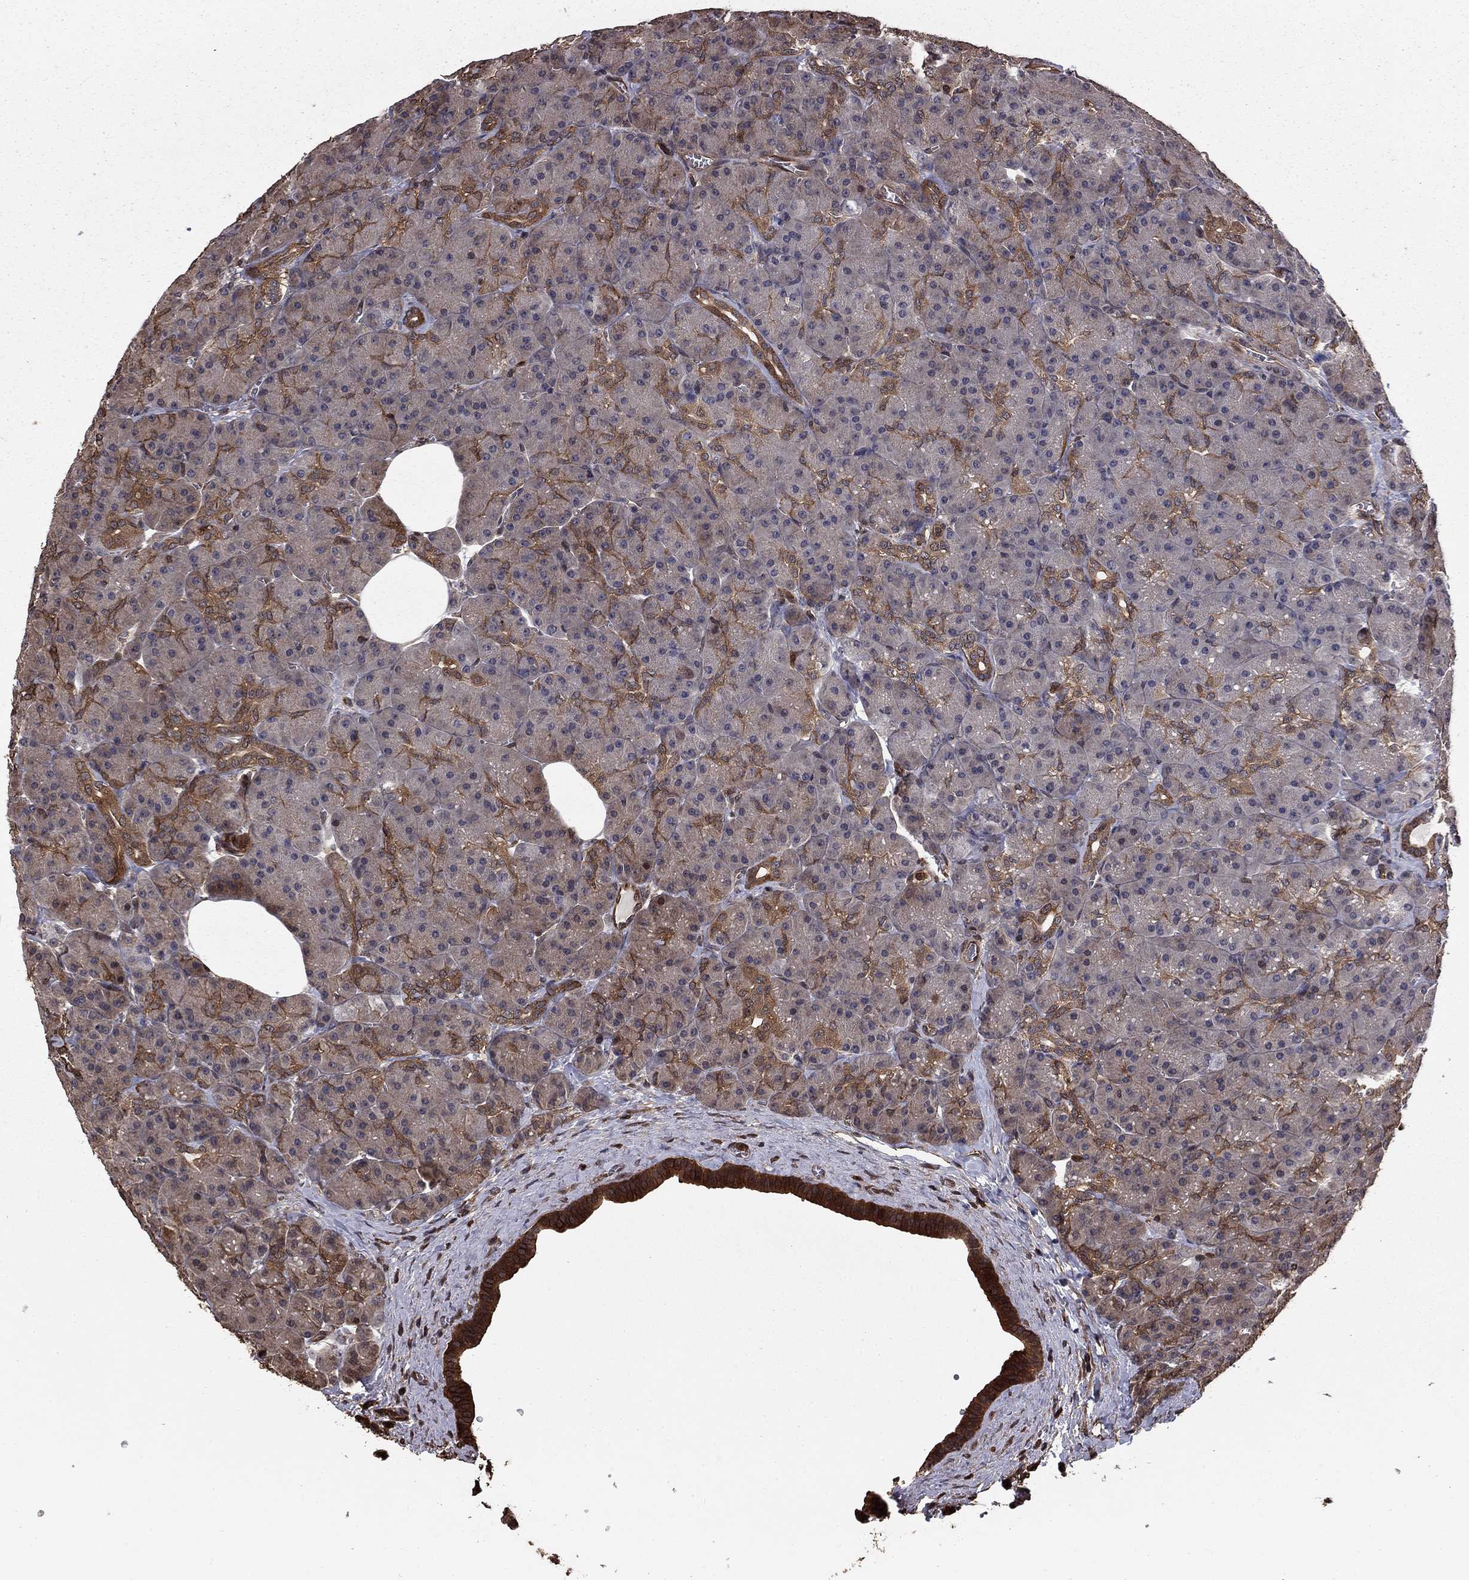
{"staining": {"intensity": "moderate", "quantity": "<25%", "location": "cytoplasmic/membranous"}, "tissue": "pancreas", "cell_type": "Exocrine glandular cells", "image_type": "normal", "snomed": [{"axis": "morphology", "description": "Normal tissue, NOS"}, {"axis": "topography", "description": "Pancreas"}], "caption": "Moderate cytoplasmic/membranous staining is present in about <25% of exocrine glandular cells in benign pancreas.", "gene": "GYG1", "patient": {"sex": "male", "age": 57}}